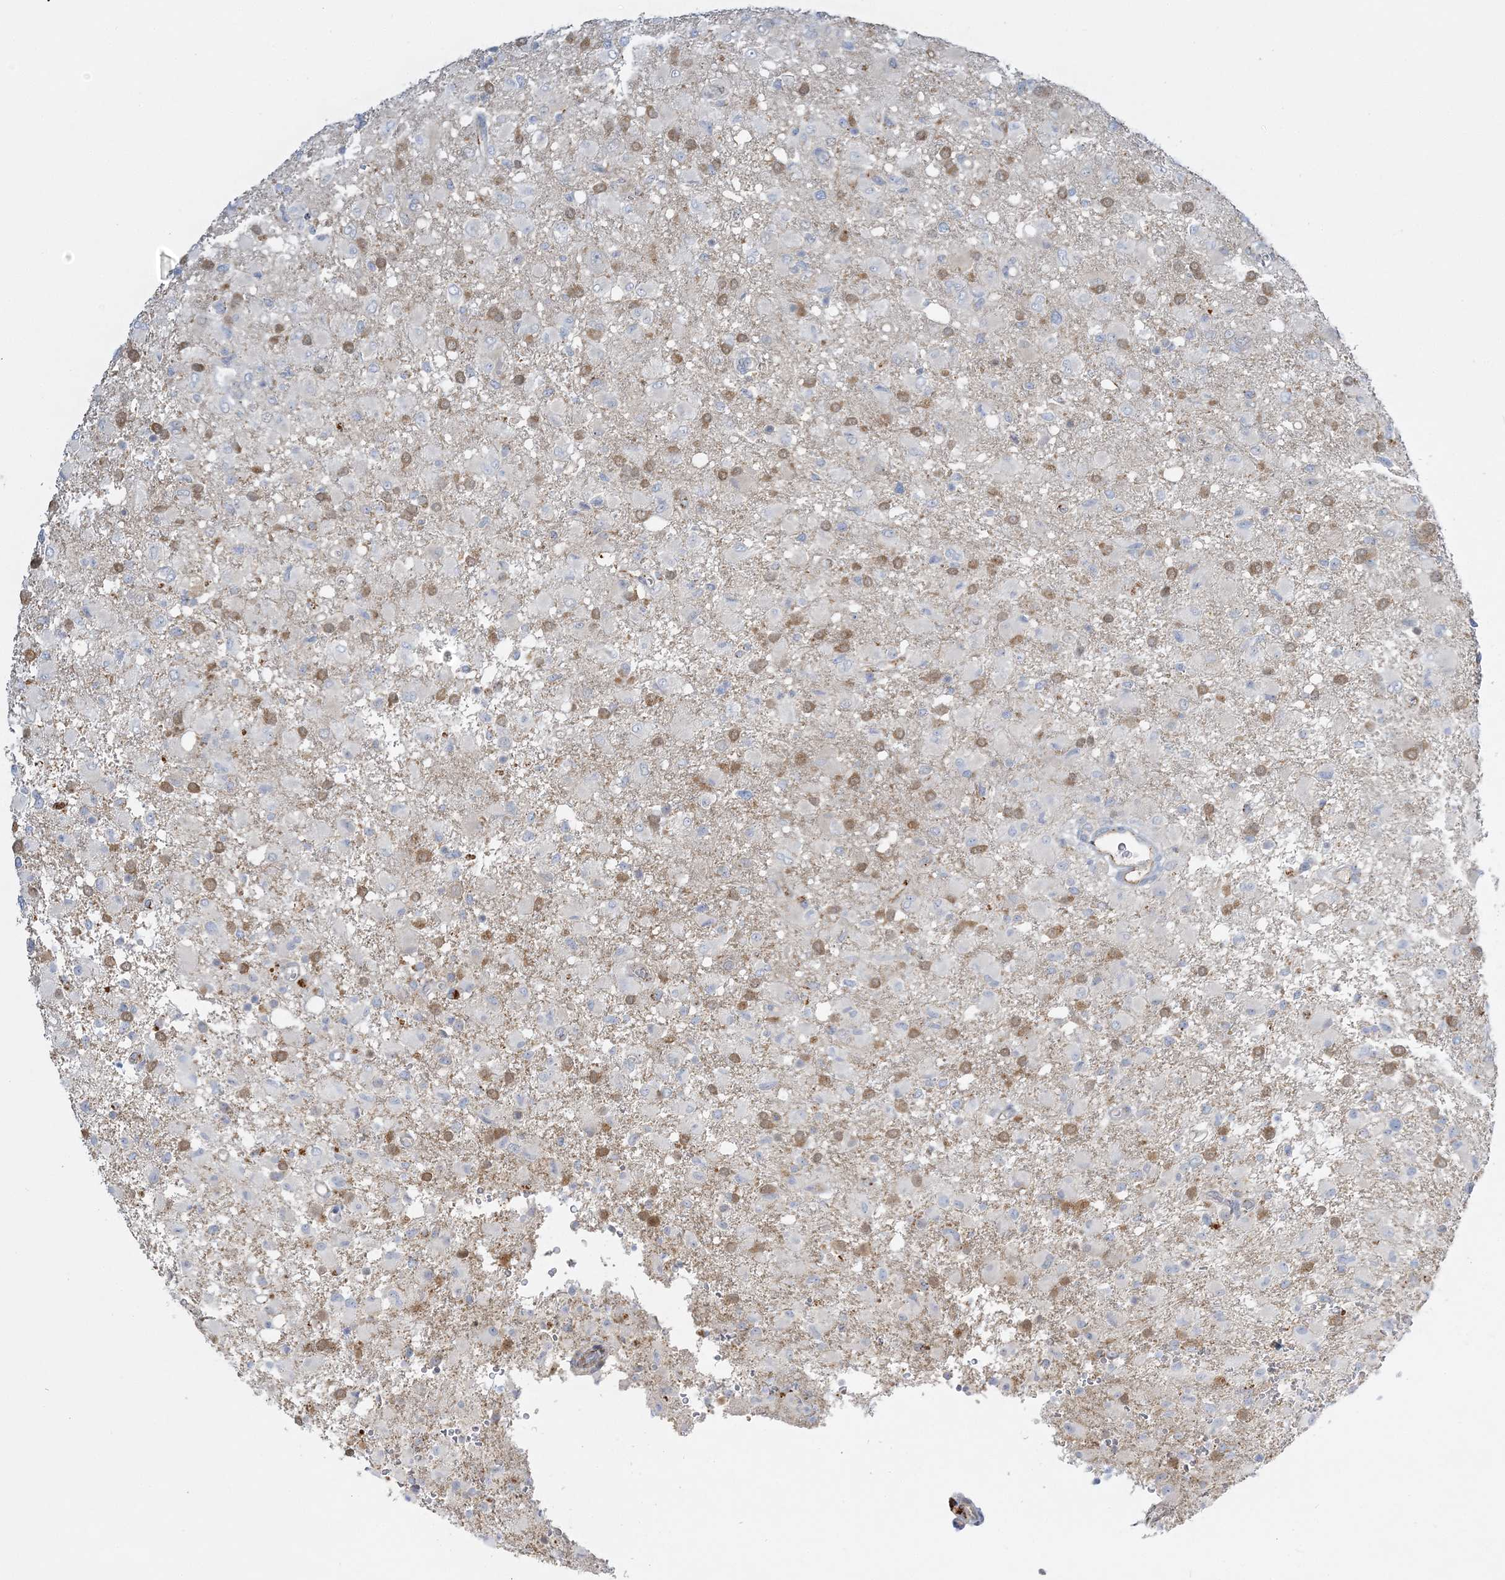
{"staining": {"intensity": "negative", "quantity": "none", "location": "none"}, "tissue": "glioma", "cell_type": "Tumor cells", "image_type": "cancer", "snomed": [{"axis": "morphology", "description": "Glioma, malignant, High grade"}, {"axis": "topography", "description": "Brain"}], "caption": "Micrograph shows no protein expression in tumor cells of glioma tissue.", "gene": "INPP1", "patient": {"sex": "female", "age": 57}}